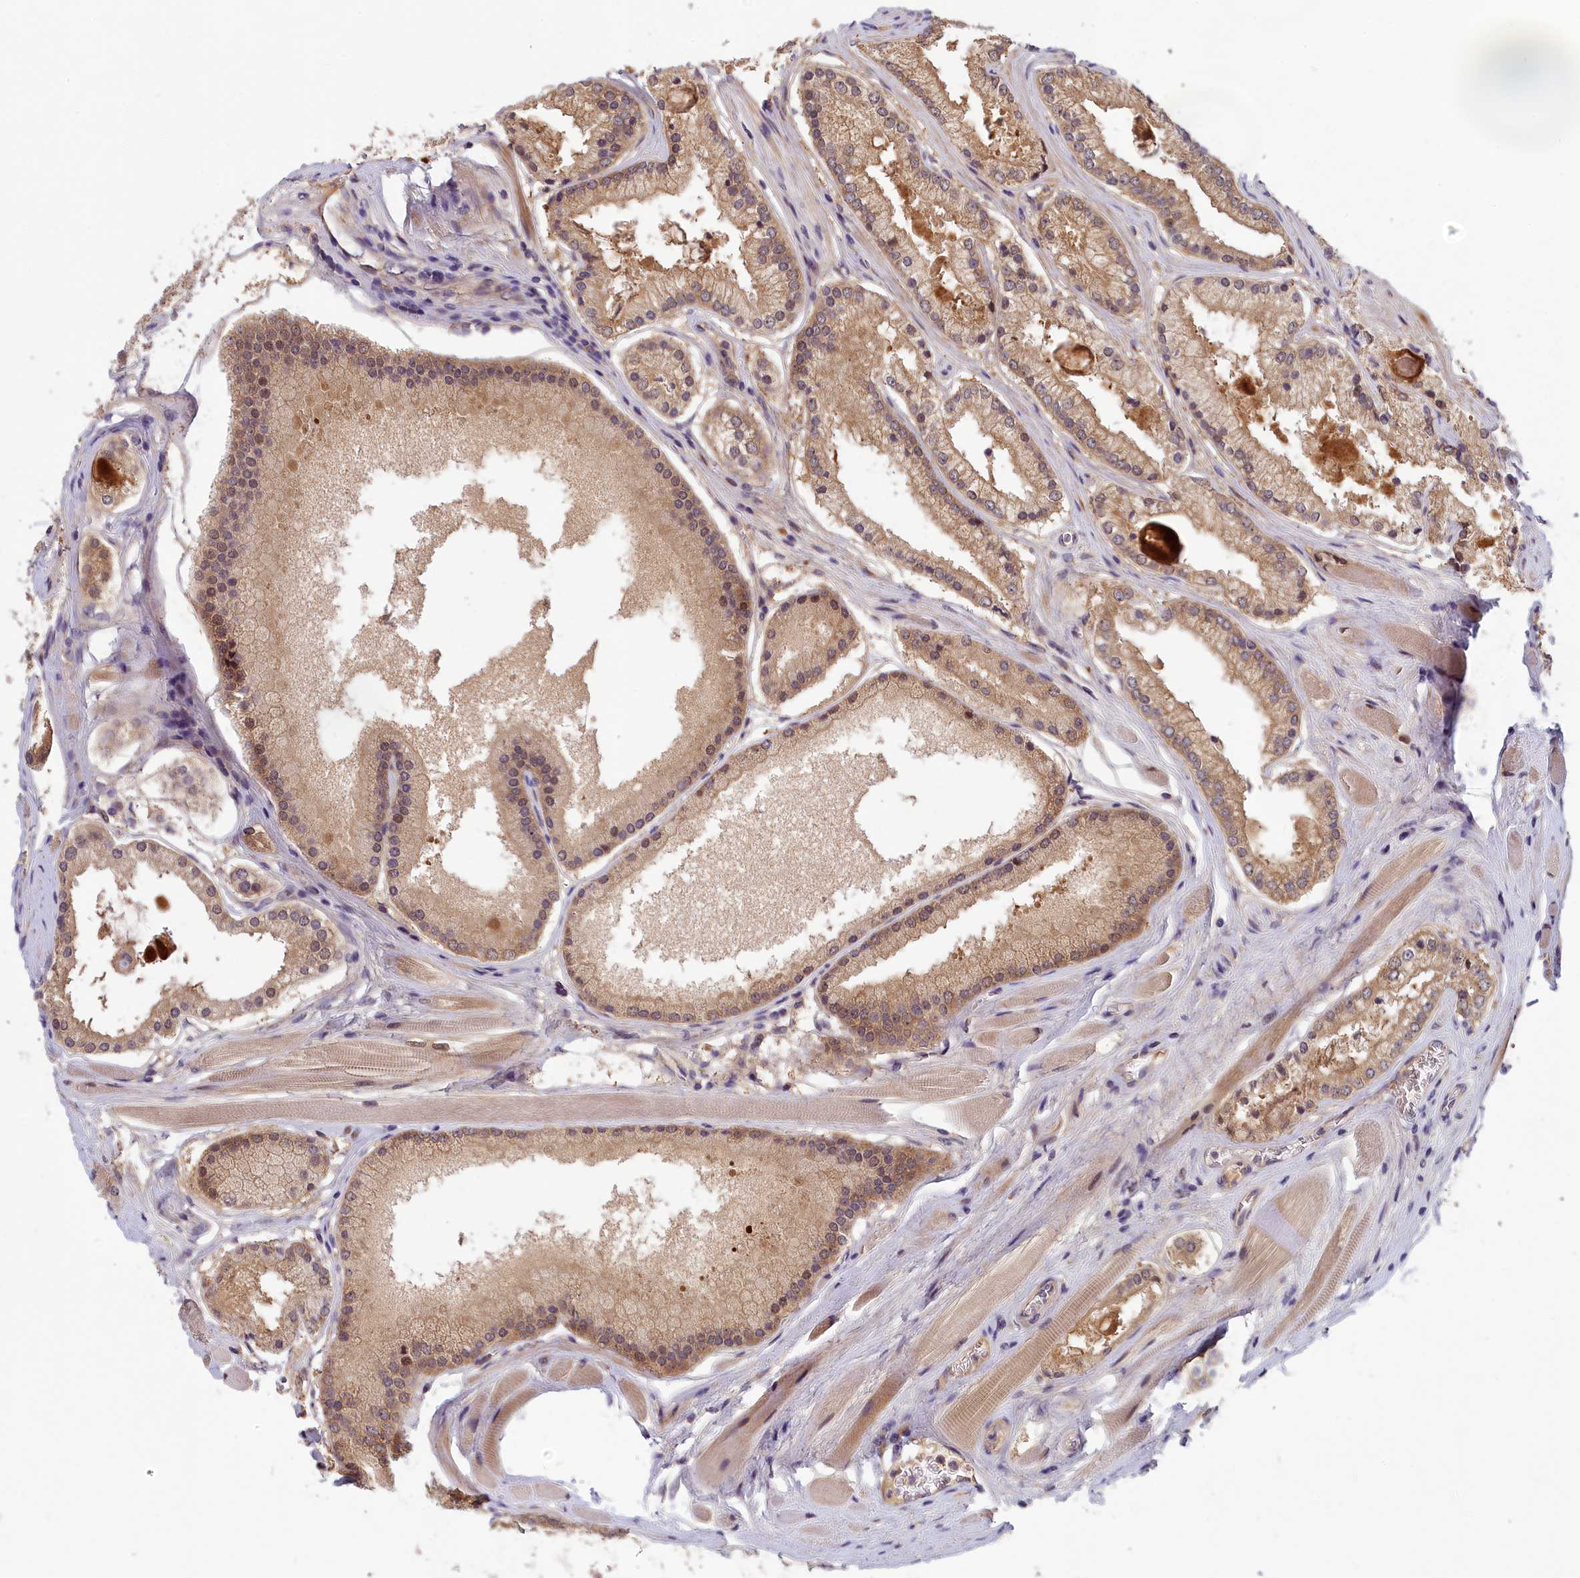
{"staining": {"intensity": "weak", "quantity": ">75%", "location": "cytoplasmic/membranous"}, "tissue": "prostate cancer", "cell_type": "Tumor cells", "image_type": "cancer", "snomed": [{"axis": "morphology", "description": "Adenocarcinoma, High grade"}, {"axis": "topography", "description": "Prostate"}], "caption": "This histopathology image exhibits immunohistochemistry staining of prostate cancer, with low weak cytoplasmic/membranous positivity in approximately >75% of tumor cells.", "gene": "CCDC15", "patient": {"sex": "male", "age": 67}}